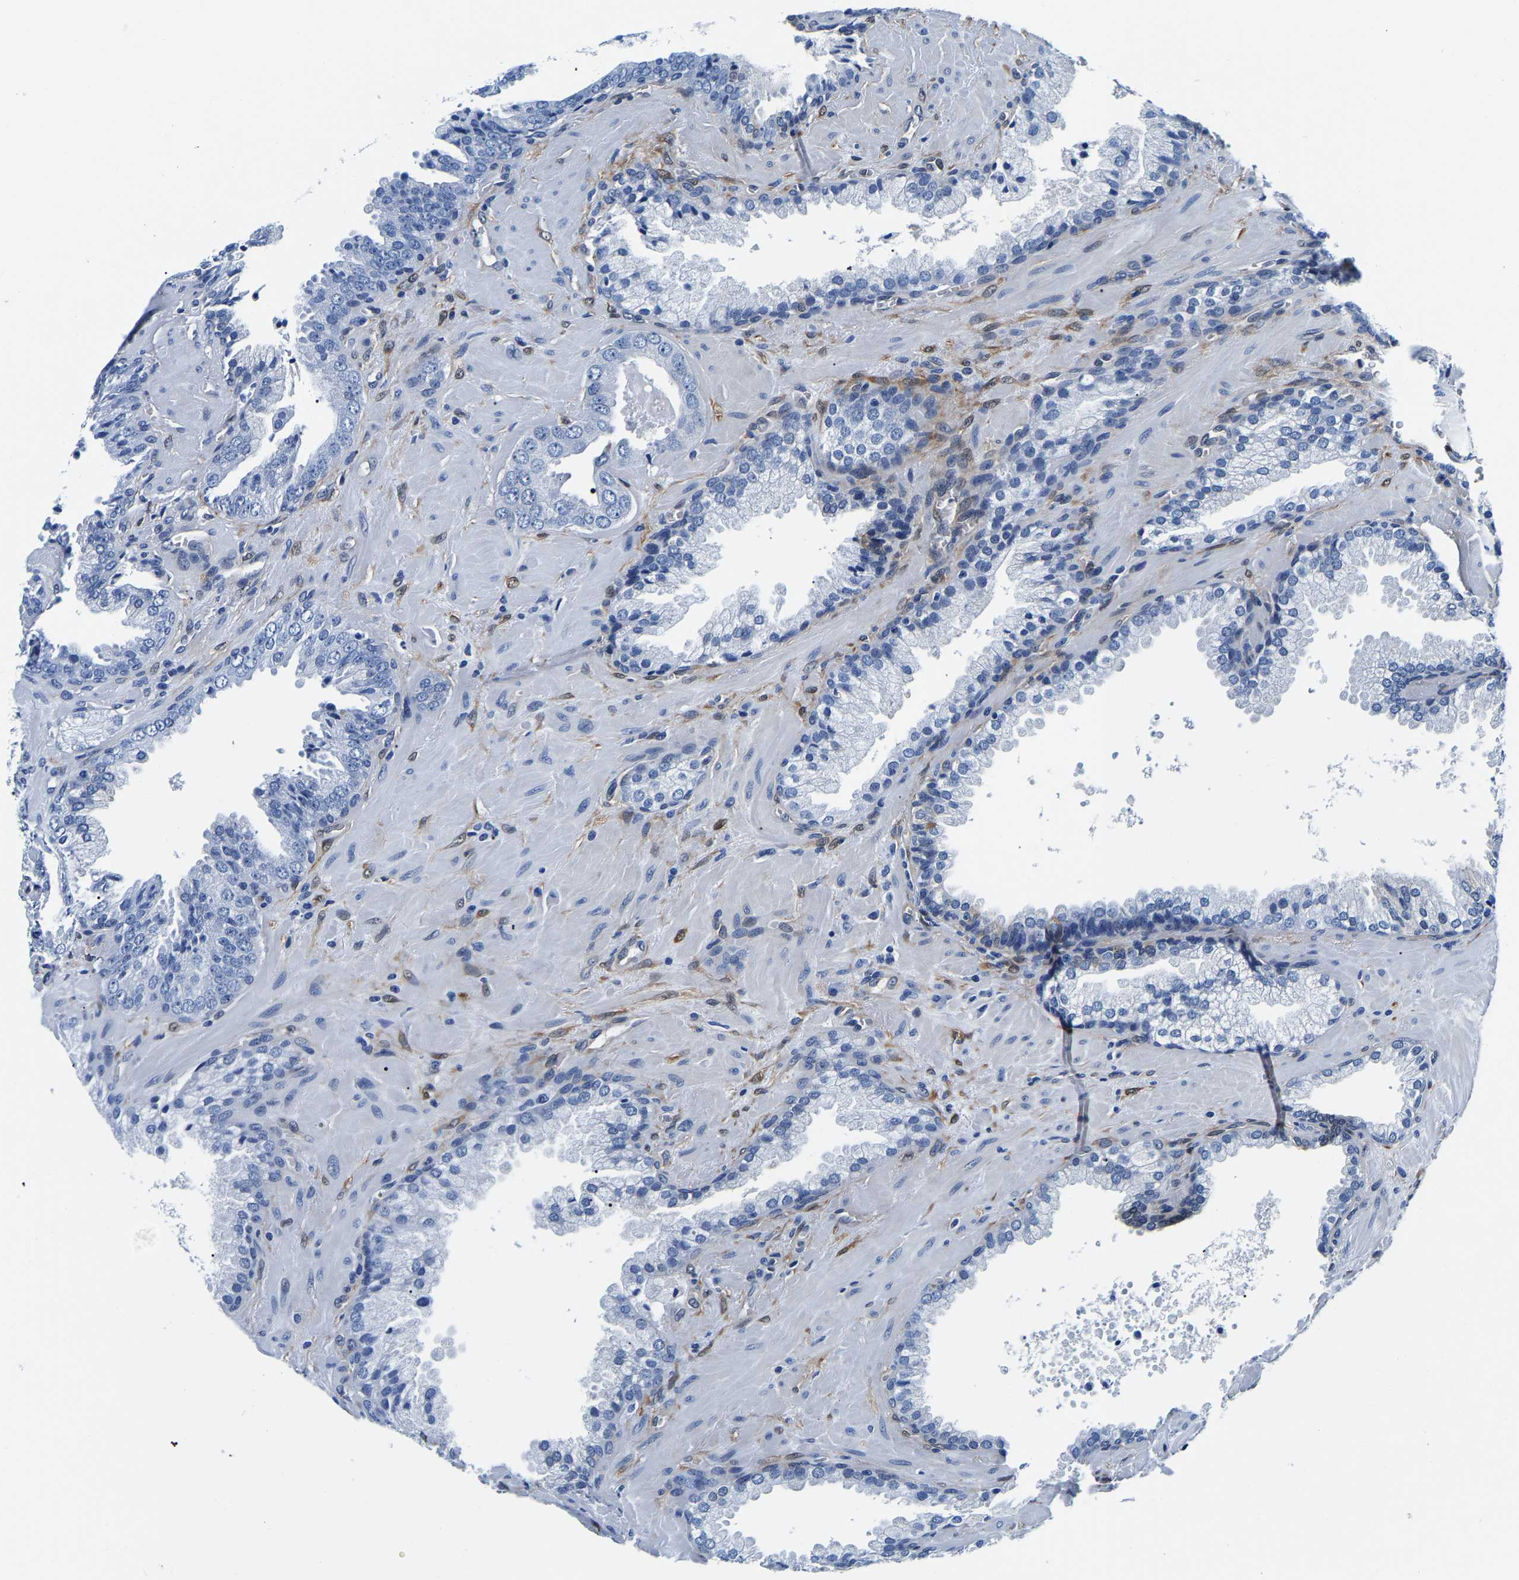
{"staining": {"intensity": "negative", "quantity": "none", "location": "none"}, "tissue": "prostate cancer", "cell_type": "Tumor cells", "image_type": "cancer", "snomed": [{"axis": "morphology", "description": "Adenocarcinoma, Low grade"}, {"axis": "topography", "description": "Prostate"}], "caption": "Image shows no protein expression in tumor cells of prostate adenocarcinoma (low-grade) tissue.", "gene": "S100A13", "patient": {"sex": "male", "age": 71}}